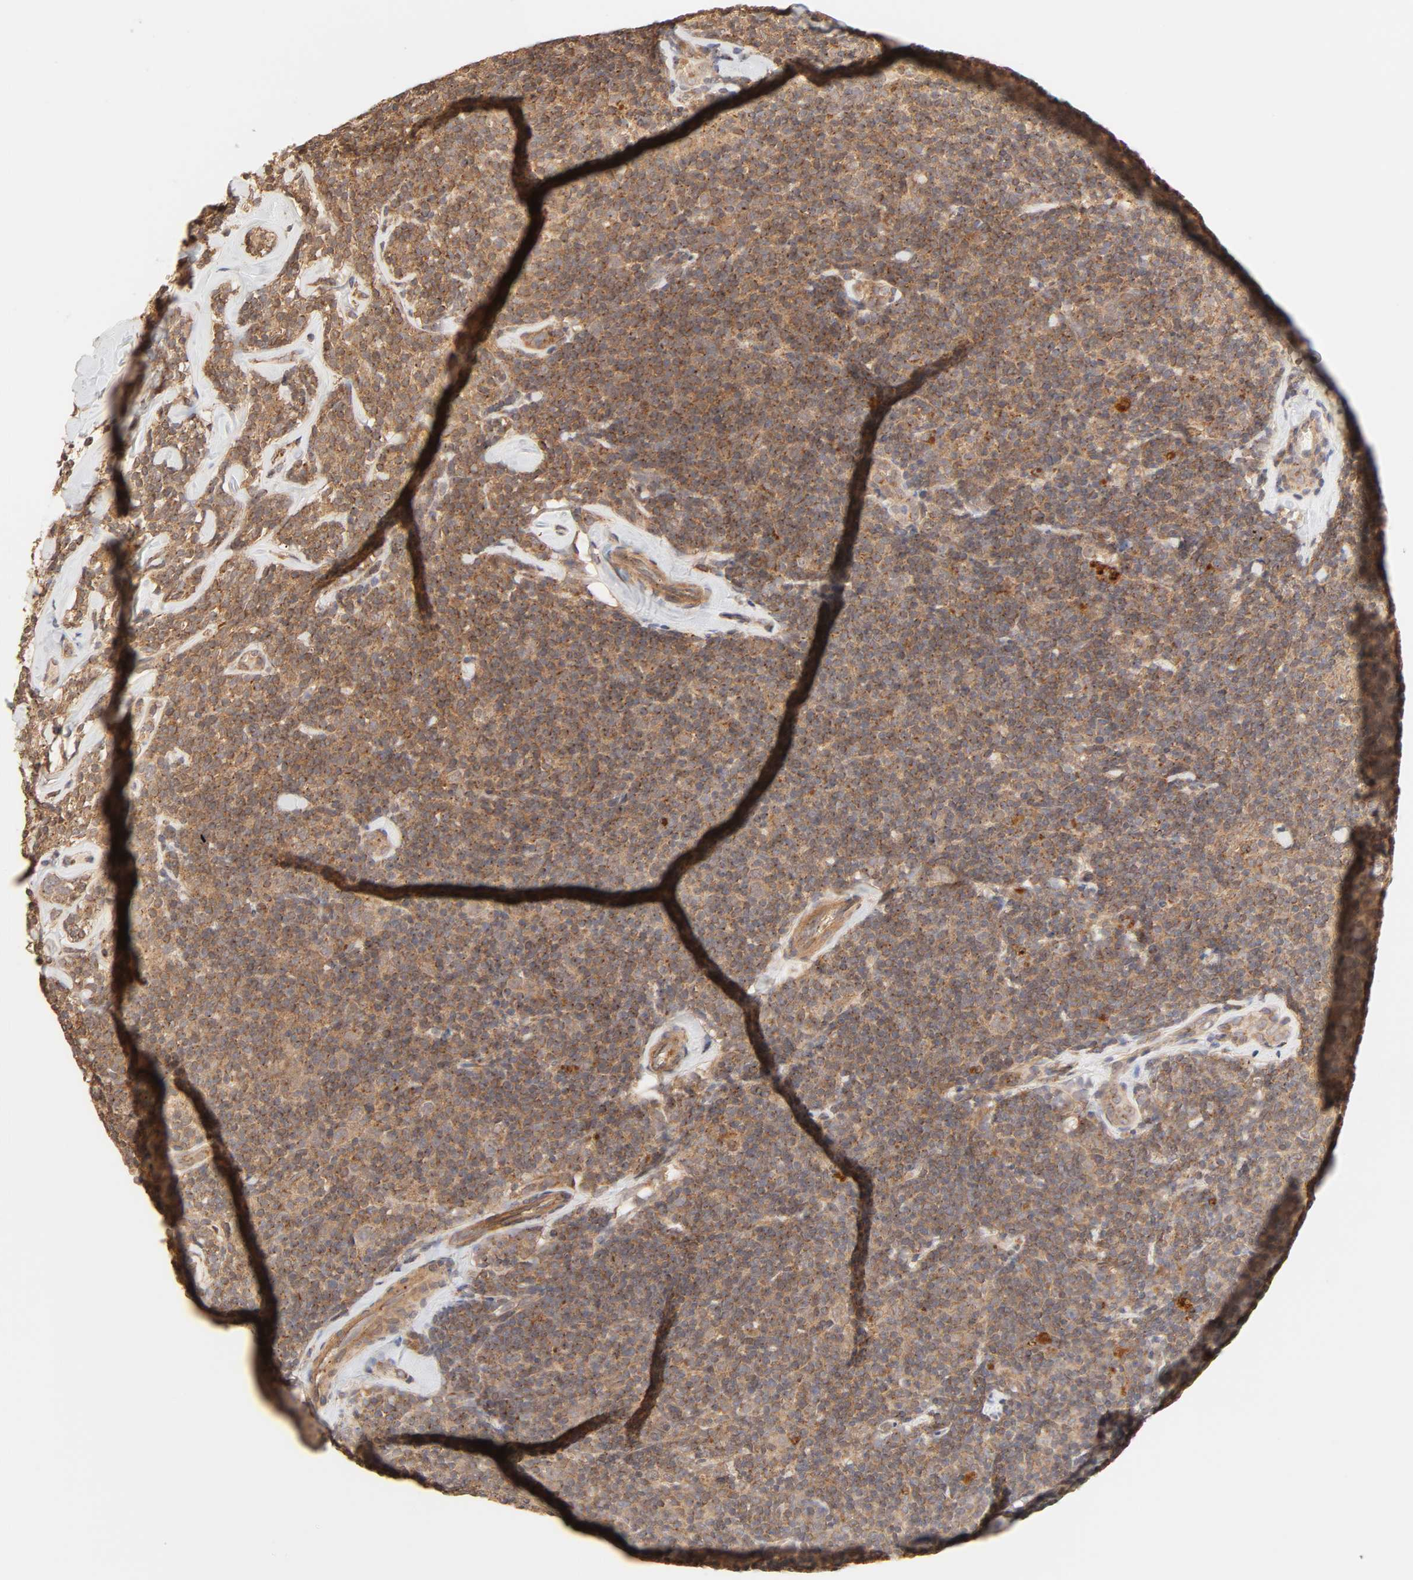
{"staining": {"intensity": "strong", "quantity": ">75%", "location": "cytoplasmic/membranous"}, "tissue": "lymphoma", "cell_type": "Tumor cells", "image_type": "cancer", "snomed": [{"axis": "morphology", "description": "Malignant lymphoma, non-Hodgkin's type, Low grade"}, {"axis": "topography", "description": "Lymph node"}], "caption": "Lymphoma stained with a protein marker reveals strong staining in tumor cells.", "gene": "EPS8", "patient": {"sex": "female", "age": 56}}